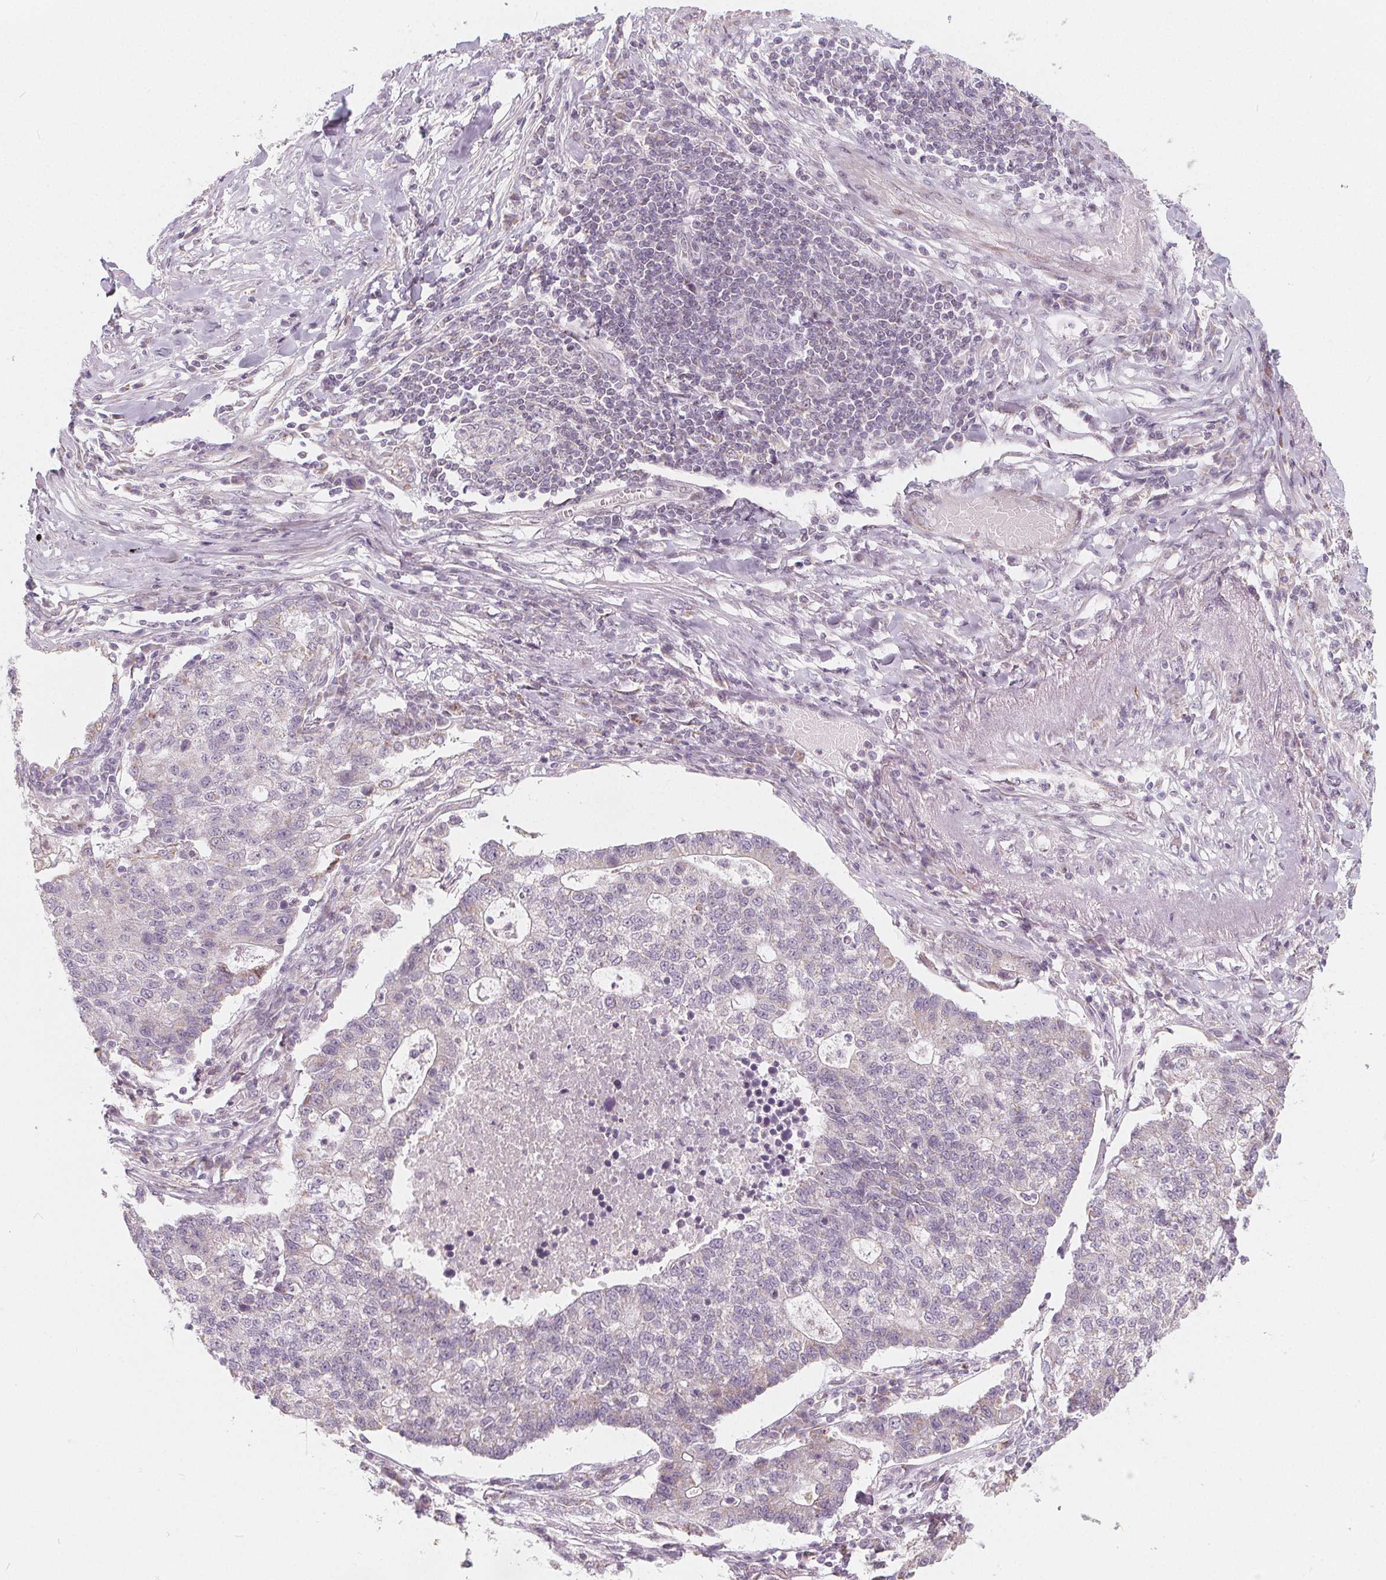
{"staining": {"intensity": "negative", "quantity": "none", "location": "none"}, "tissue": "lung cancer", "cell_type": "Tumor cells", "image_type": "cancer", "snomed": [{"axis": "morphology", "description": "Adenocarcinoma, NOS"}, {"axis": "topography", "description": "Lung"}], "caption": "Immunohistochemical staining of lung cancer (adenocarcinoma) demonstrates no significant staining in tumor cells.", "gene": "NUP210L", "patient": {"sex": "male", "age": 57}}